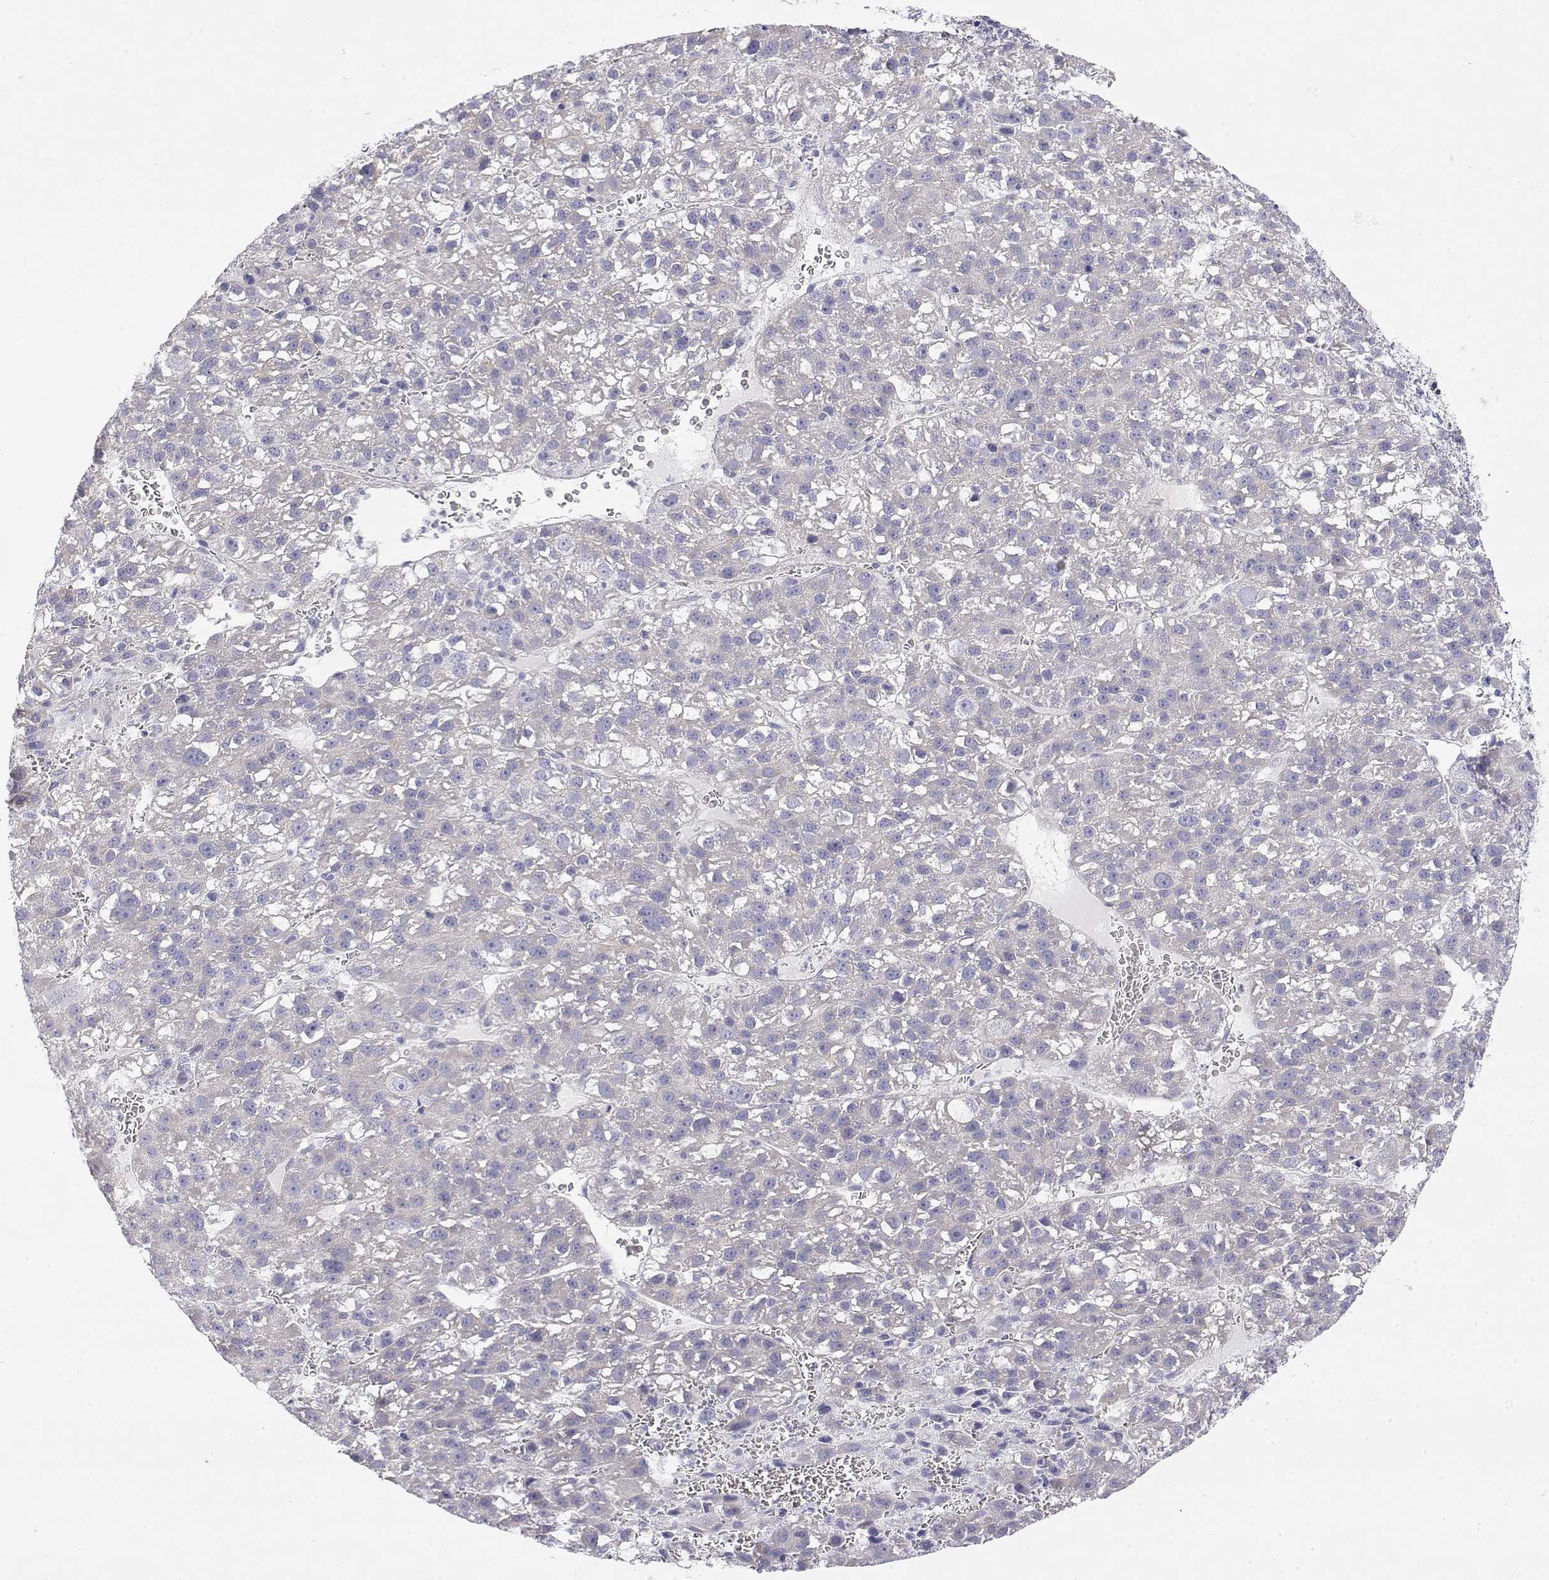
{"staining": {"intensity": "negative", "quantity": "none", "location": "none"}, "tissue": "liver cancer", "cell_type": "Tumor cells", "image_type": "cancer", "snomed": [{"axis": "morphology", "description": "Carcinoma, Hepatocellular, NOS"}, {"axis": "topography", "description": "Liver"}], "caption": "Immunohistochemical staining of liver cancer (hepatocellular carcinoma) exhibits no significant staining in tumor cells.", "gene": "MISP", "patient": {"sex": "female", "age": 70}}